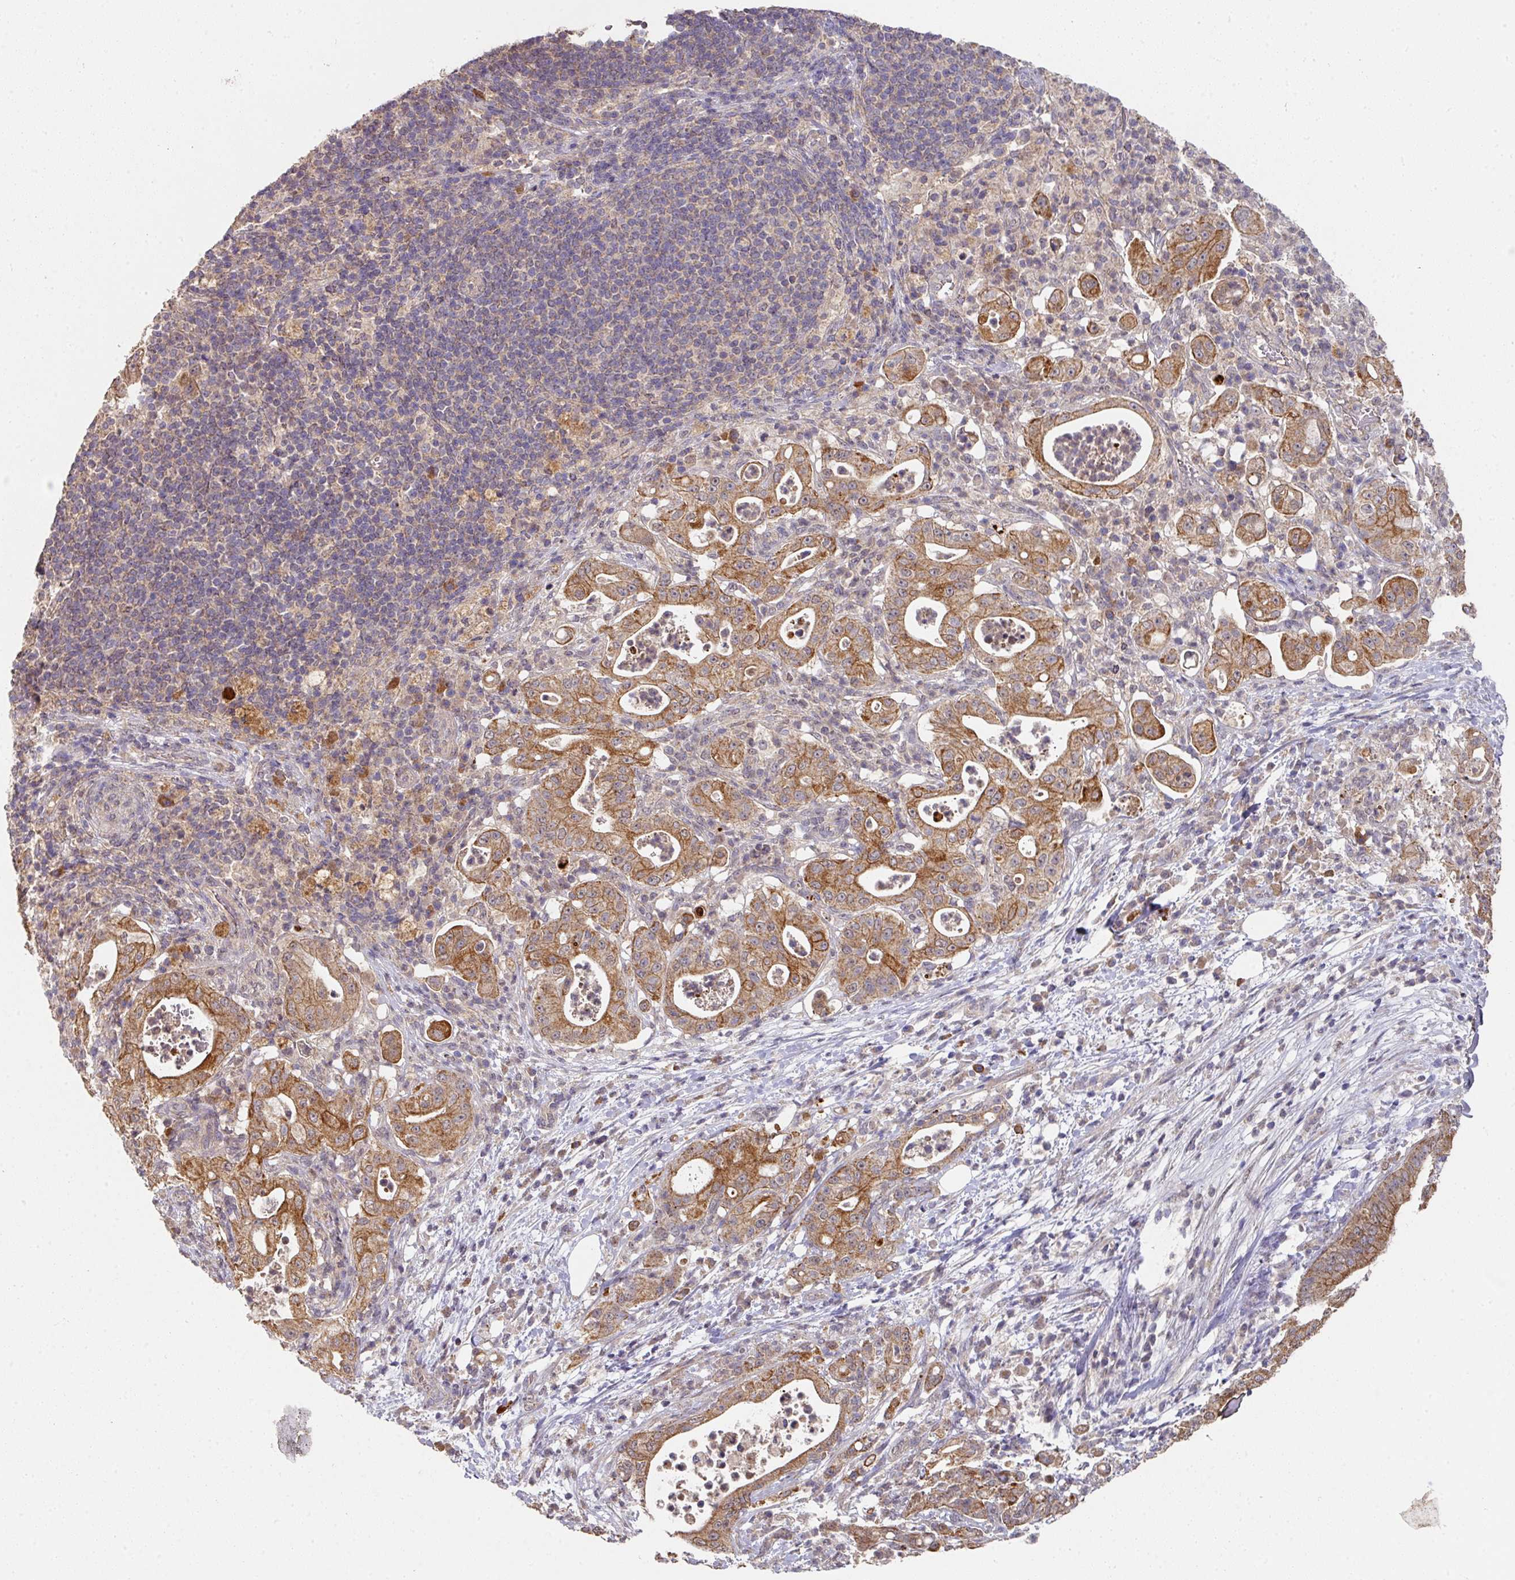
{"staining": {"intensity": "moderate", "quantity": ">75%", "location": "cytoplasmic/membranous"}, "tissue": "pancreatic cancer", "cell_type": "Tumor cells", "image_type": "cancer", "snomed": [{"axis": "morphology", "description": "Adenocarcinoma, NOS"}, {"axis": "topography", "description": "Pancreas"}], "caption": "Immunohistochemistry of human pancreatic cancer reveals medium levels of moderate cytoplasmic/membranous positivity in about >75% of tumor cells.", "gene": "EXTL3", "patient": {"sex": "male", "age": 71}}